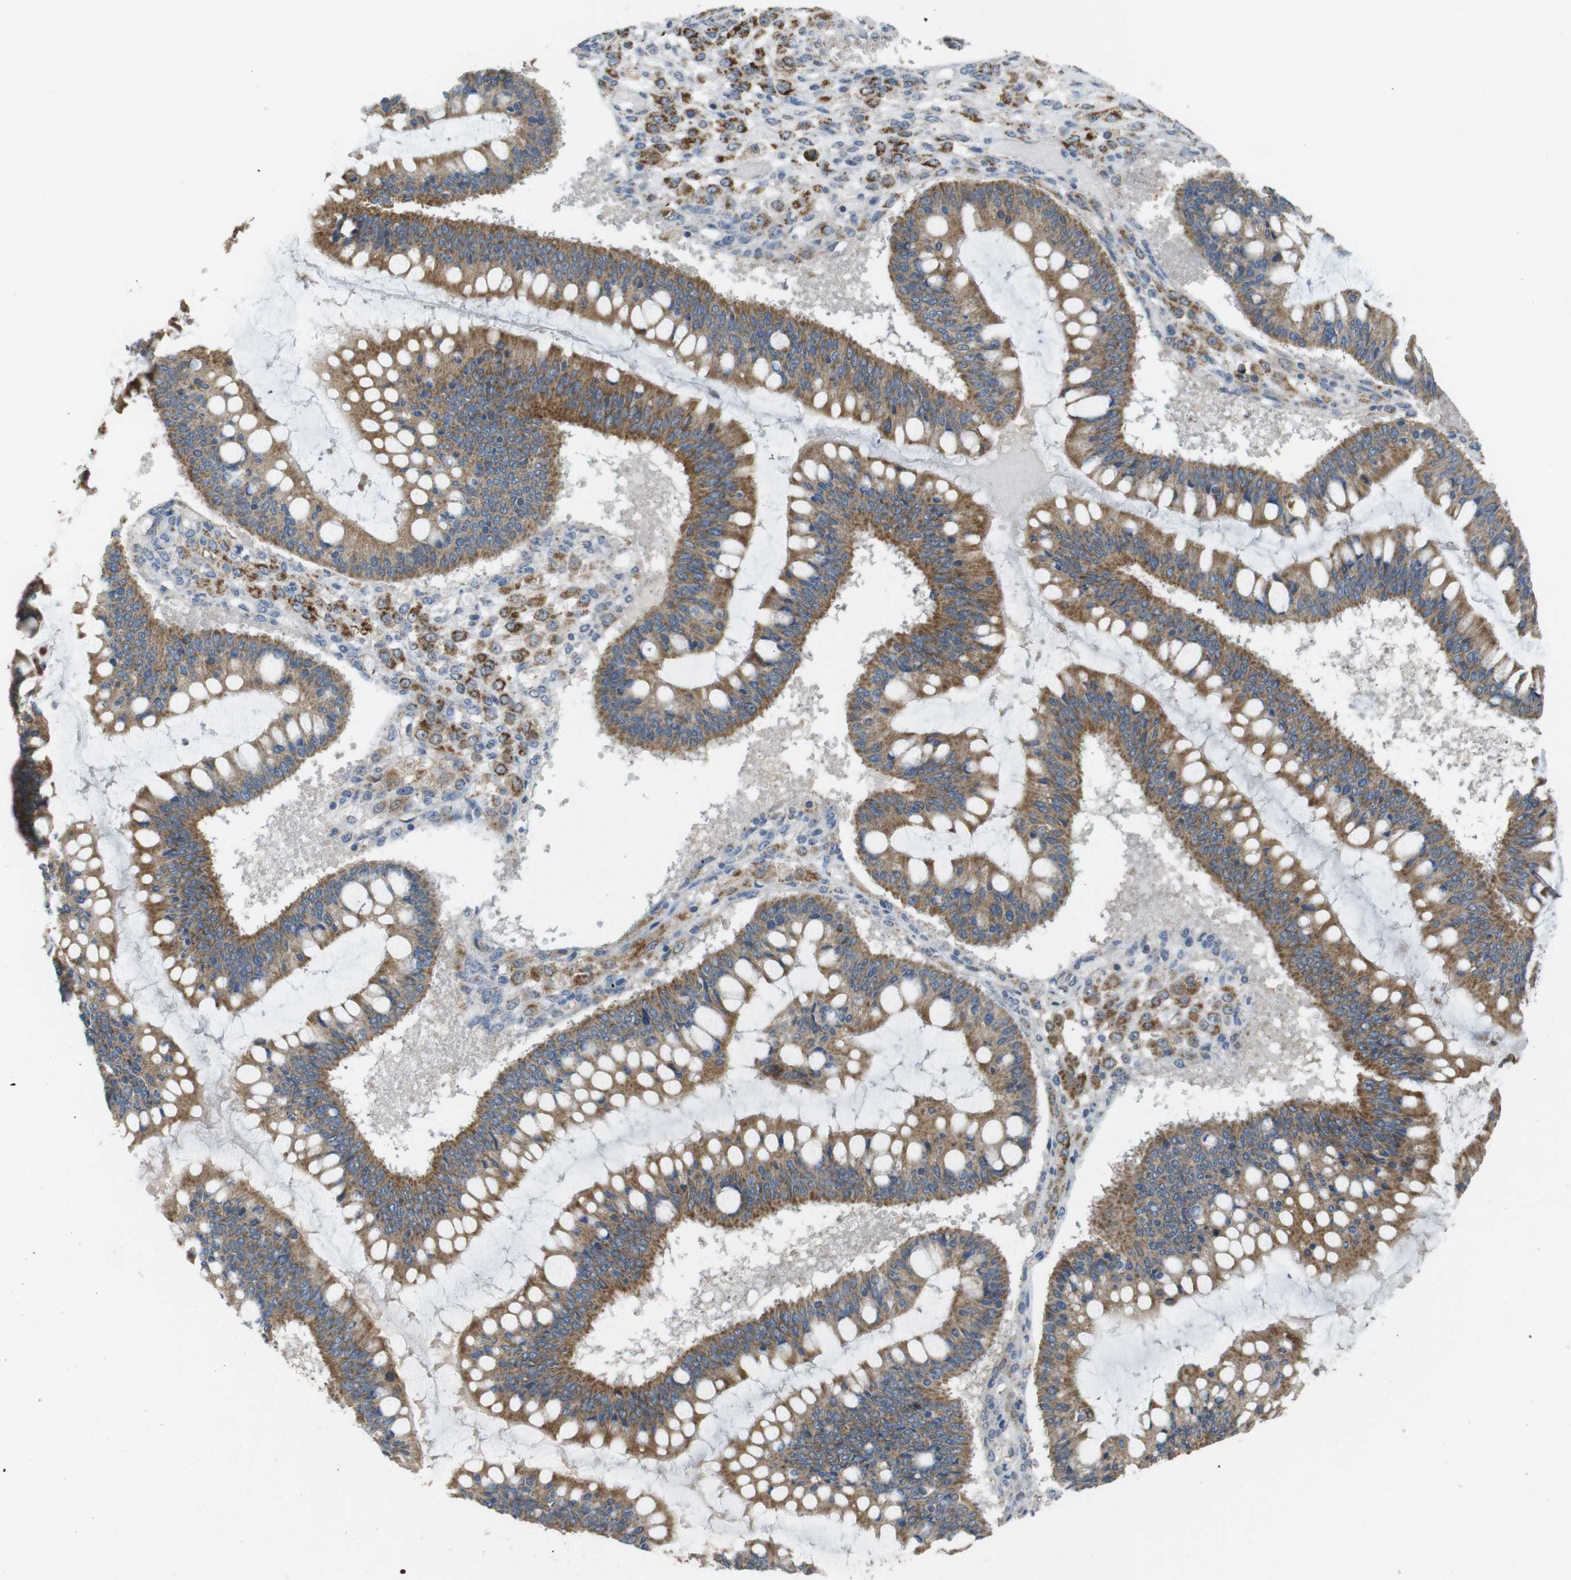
{"staining": {"intensity": "moderate", "quantity": ">75%", "location": "cytoplasmic/membranous"}, "tissue": "ovarian cancer", "cell_type": "Tumor cells", "image_type": "cancer", "snomed": [{"axis": "morphology", "description": "Cystadenocarcinoma, mucinous, NOS"}, {"axis": "topography", "description": "Ovary"}], "caption": "IHC histopathology image of neoplastic tissue: ovarian mucinous cystadenocarcinoma stained using immunohistochemistry displays medium levels of moderate protein expression localized specifically in the cytoplasmic/membranous of tumor cells, appearing as a cytoplasmic/membranous brown color.", "gene": "CALHM2", "patient": {"sex": "female", "age": 73}}